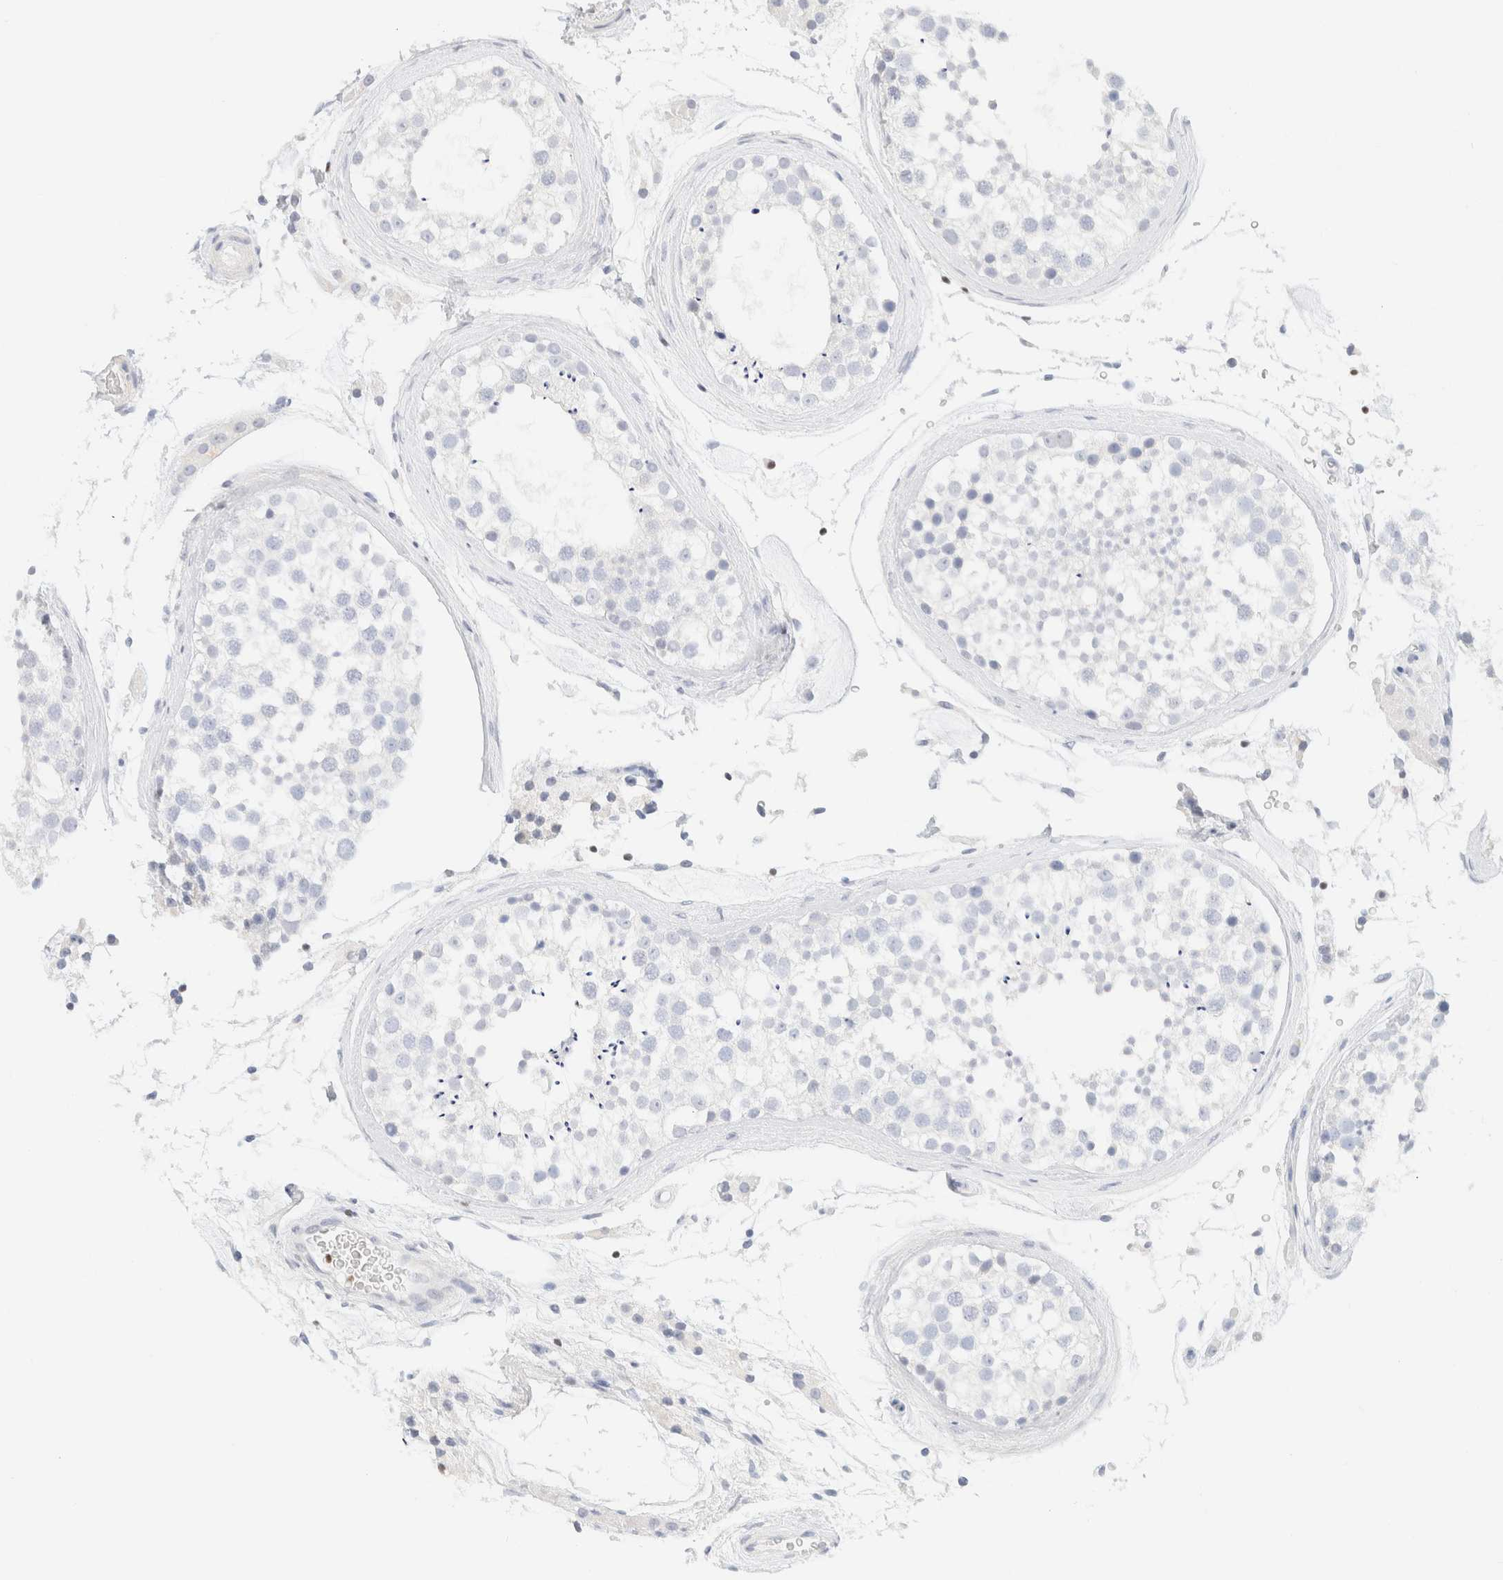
{"staining": {"intensity": "negative", "quantity": "none", "location": "none"}, "tissue": "testis", "cell_type": "Cells in seminiferous ducts", "image_type": "normal", "snomed": [{"axis": "morphology", "description": "Normal tissue, NOS"}, {"axis": "topography", "description": "Testis"}], "caption": "Immunohistochemistry (IHC) micrograph of benign testis: human testis stained with DAB shows no significant protein expression in cells in seminiferous ducts.", "gene": "IKZF3", "patient": {"sex": "male", "age": 46}}